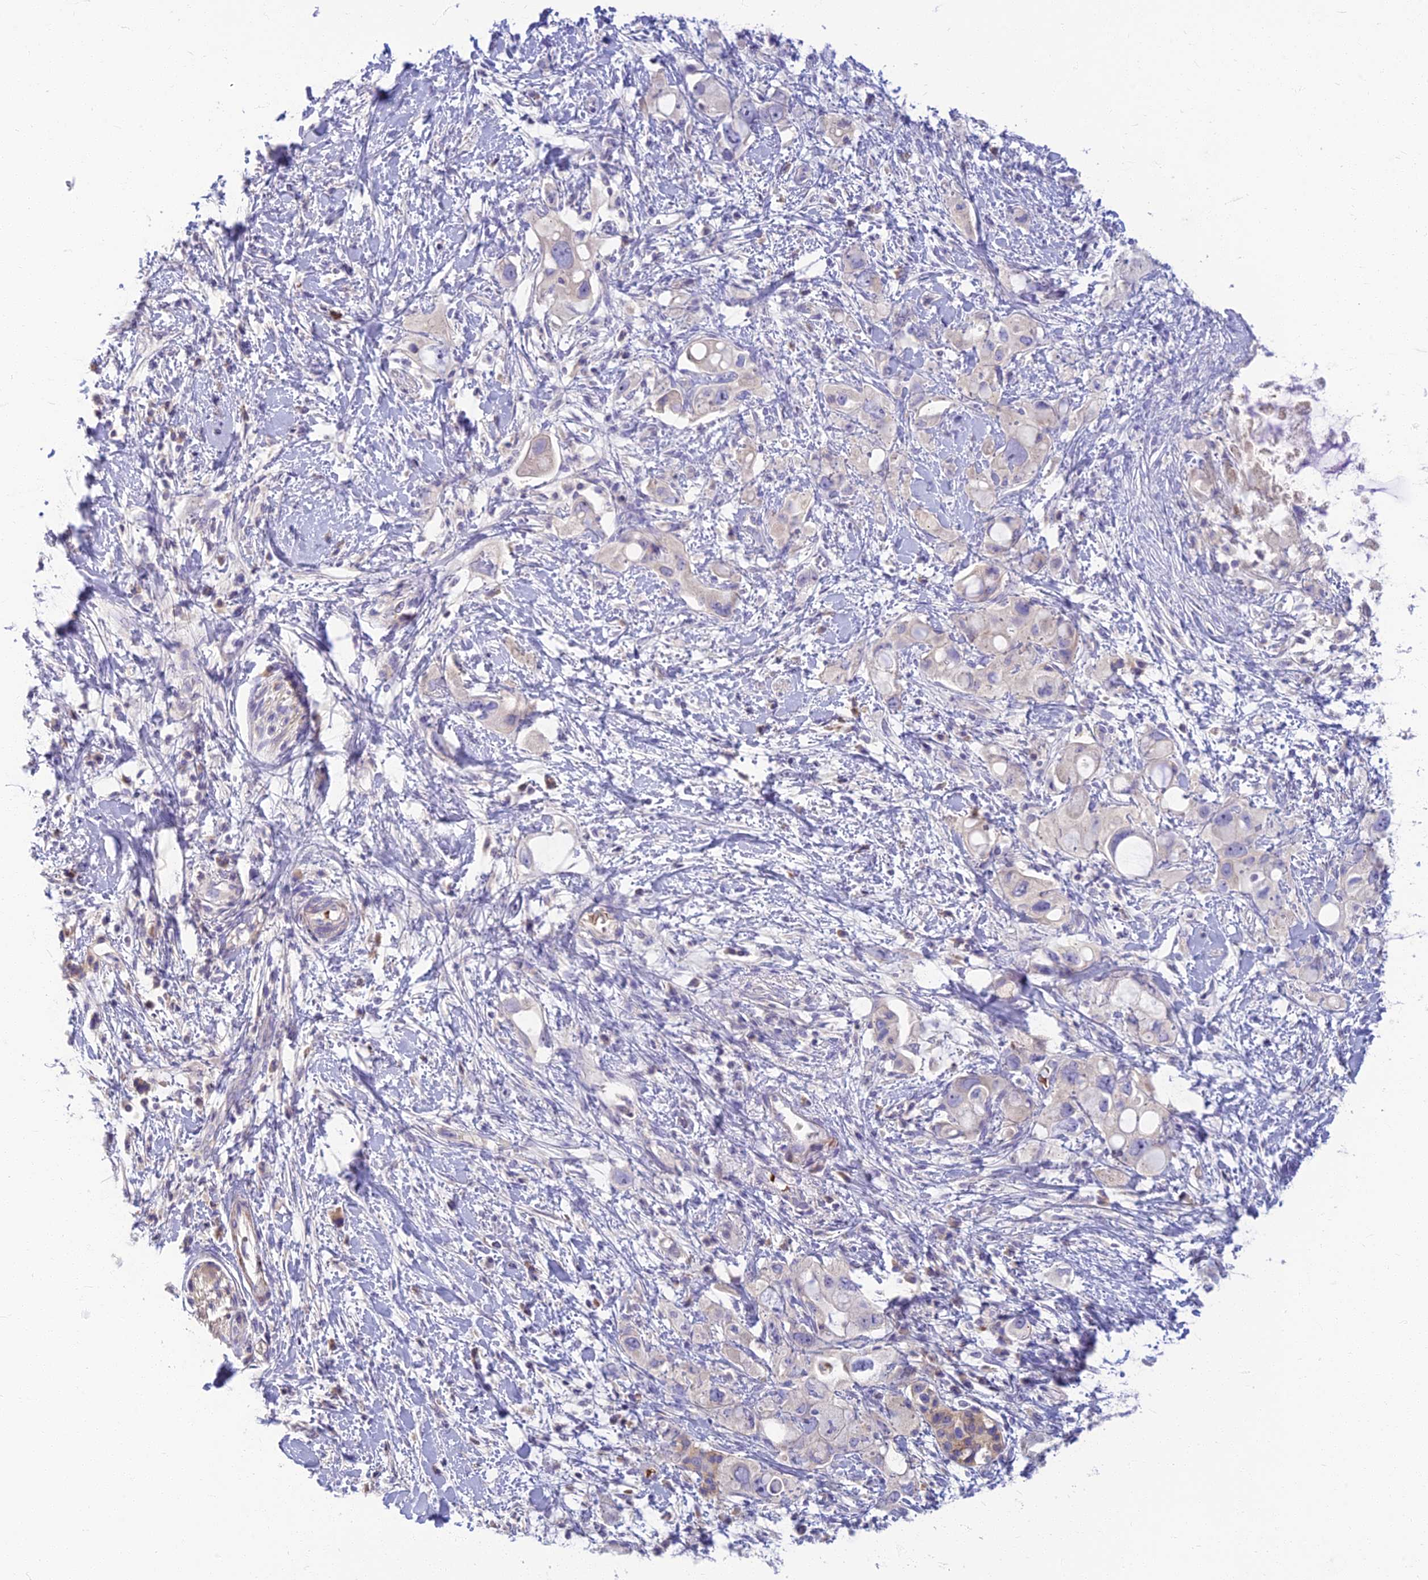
{"staining": {"intensity": "negative", "quantity": "none", "location": "none"}, "tissue": "pancreatic cancer", "cell_type": "Tumor cells", "image_type": "cancer", "snomed": [{"axis": "morphology", "description": "Adenocarcinoma, NOS"}, {"axis": "topography", "description": "Pancreas"}], "caption": "Human pancreatic cancer stained for a protein using IHC exhibits no positivity in tumor cells.", "gene": "CLIP4", "patient": {"sex": "female", "age": 56}}